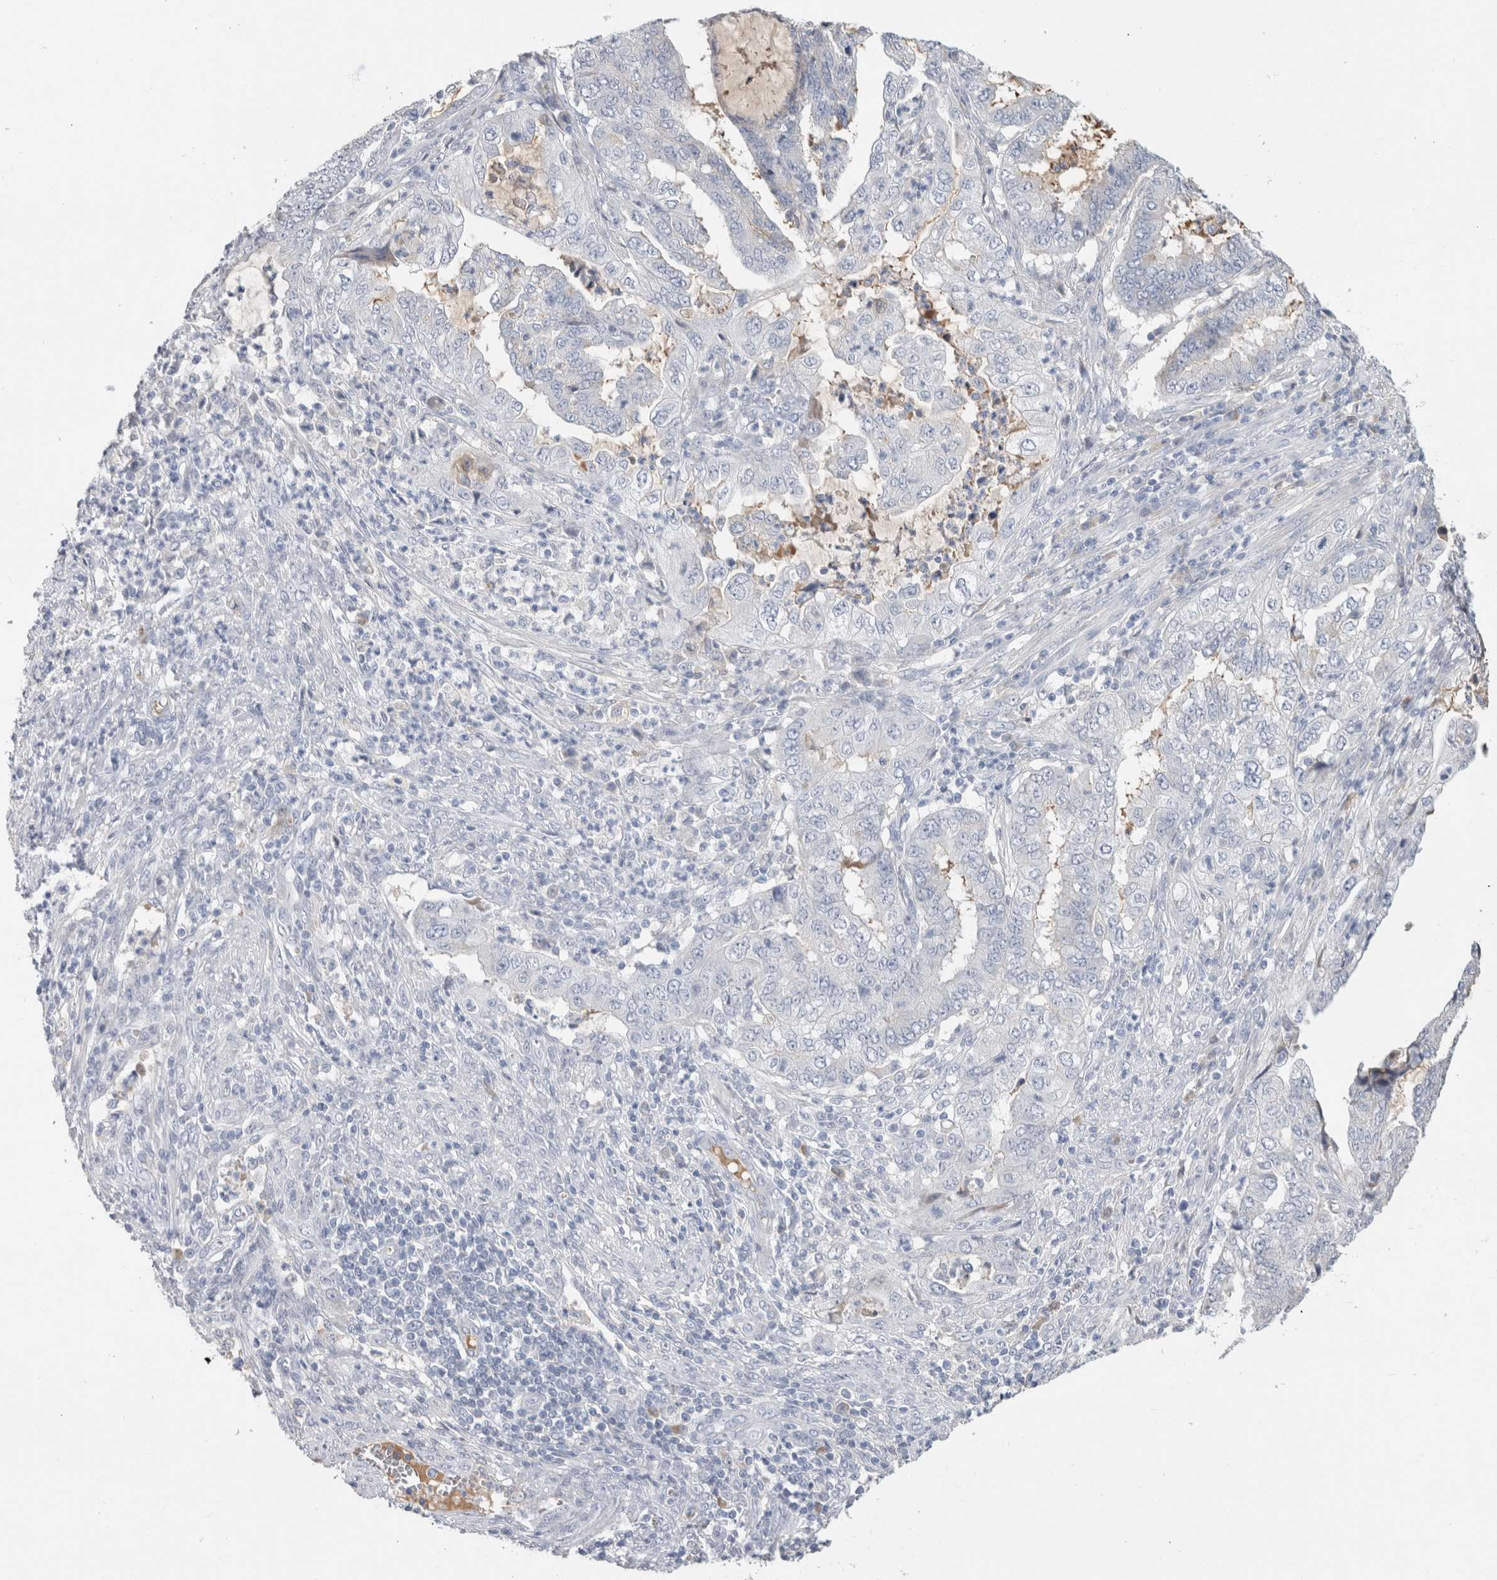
{"staining": {"intensity": "negative", "quantity": "none", "location": "none"}, "tissue": "endometrial cancer", "cell_type": "Tumor cells", "image_type": "cancer", "snomed": [{"axis": "morphology", "description": "Adenocarcinoma, NOS"}, {"axis": "topography", "description": "Endometrium"}], "caption": "This is an IHC histopathology image of human endometrial cancer (adenocarcinoma). There is no staining in tumor cells.", "gene": "SCGB1A1", "patient": {"sex": "female", "age": 51}}